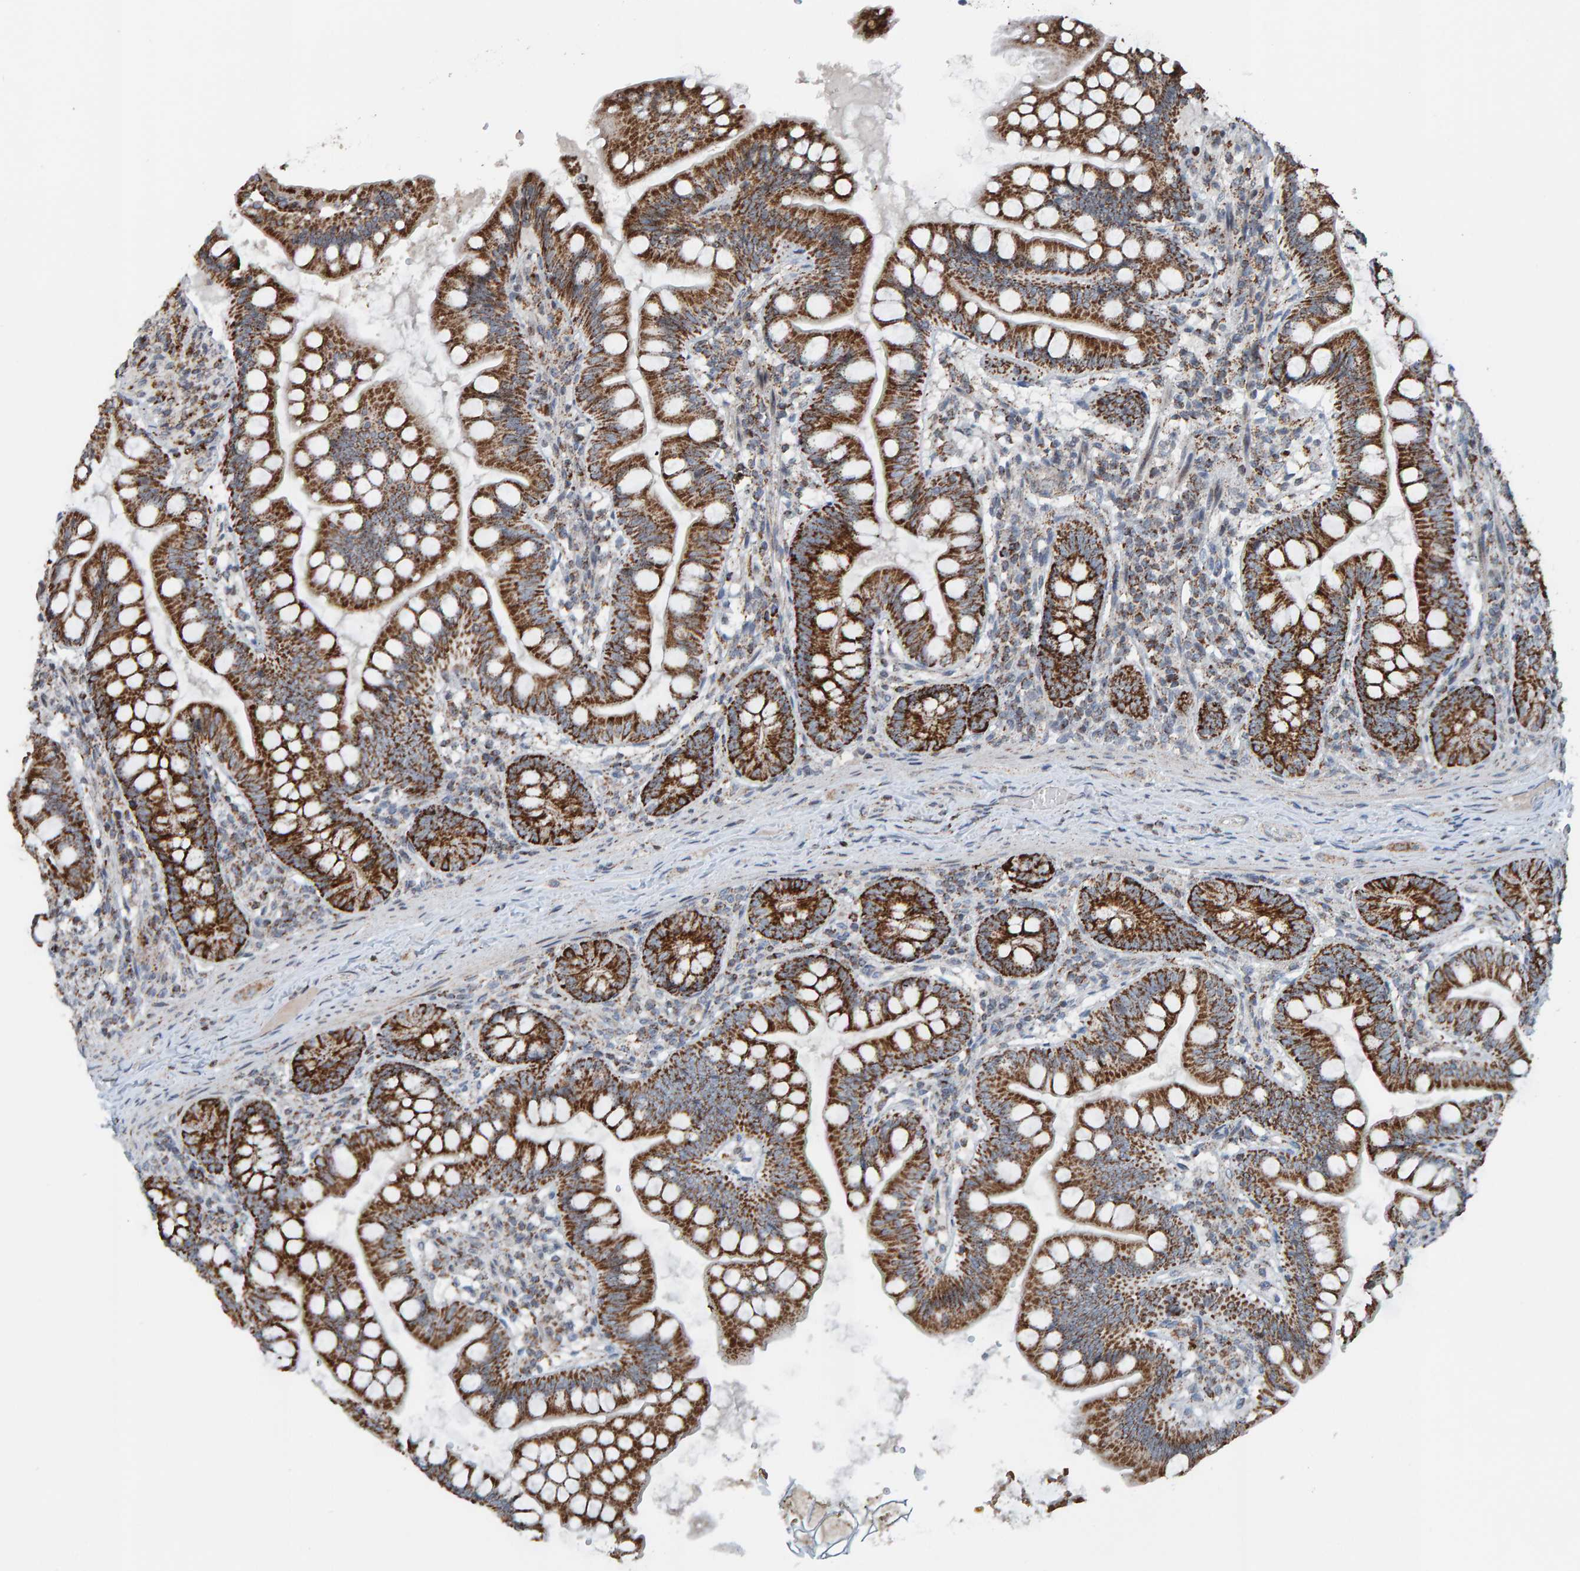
{"staining": {"intensity": "strong", "quantity": ">75%", "location": "cytoplasmic/membranous"}, "tissue": "small intestine", "cell_type": "Glandular cells", "image_type": "normal", "snomed": [{"axis": "morphology", "description": "Normal tissue, NOS"}, {"axis": "topography", "description": "Small intestine"}], "caption": "Unremarkable small intestine reveals strong cytoplasmic/membranous positivity in about >75% of glandular cells.", "gene": "ZNF48", "patient": {"sex": "male", "age": 7}}